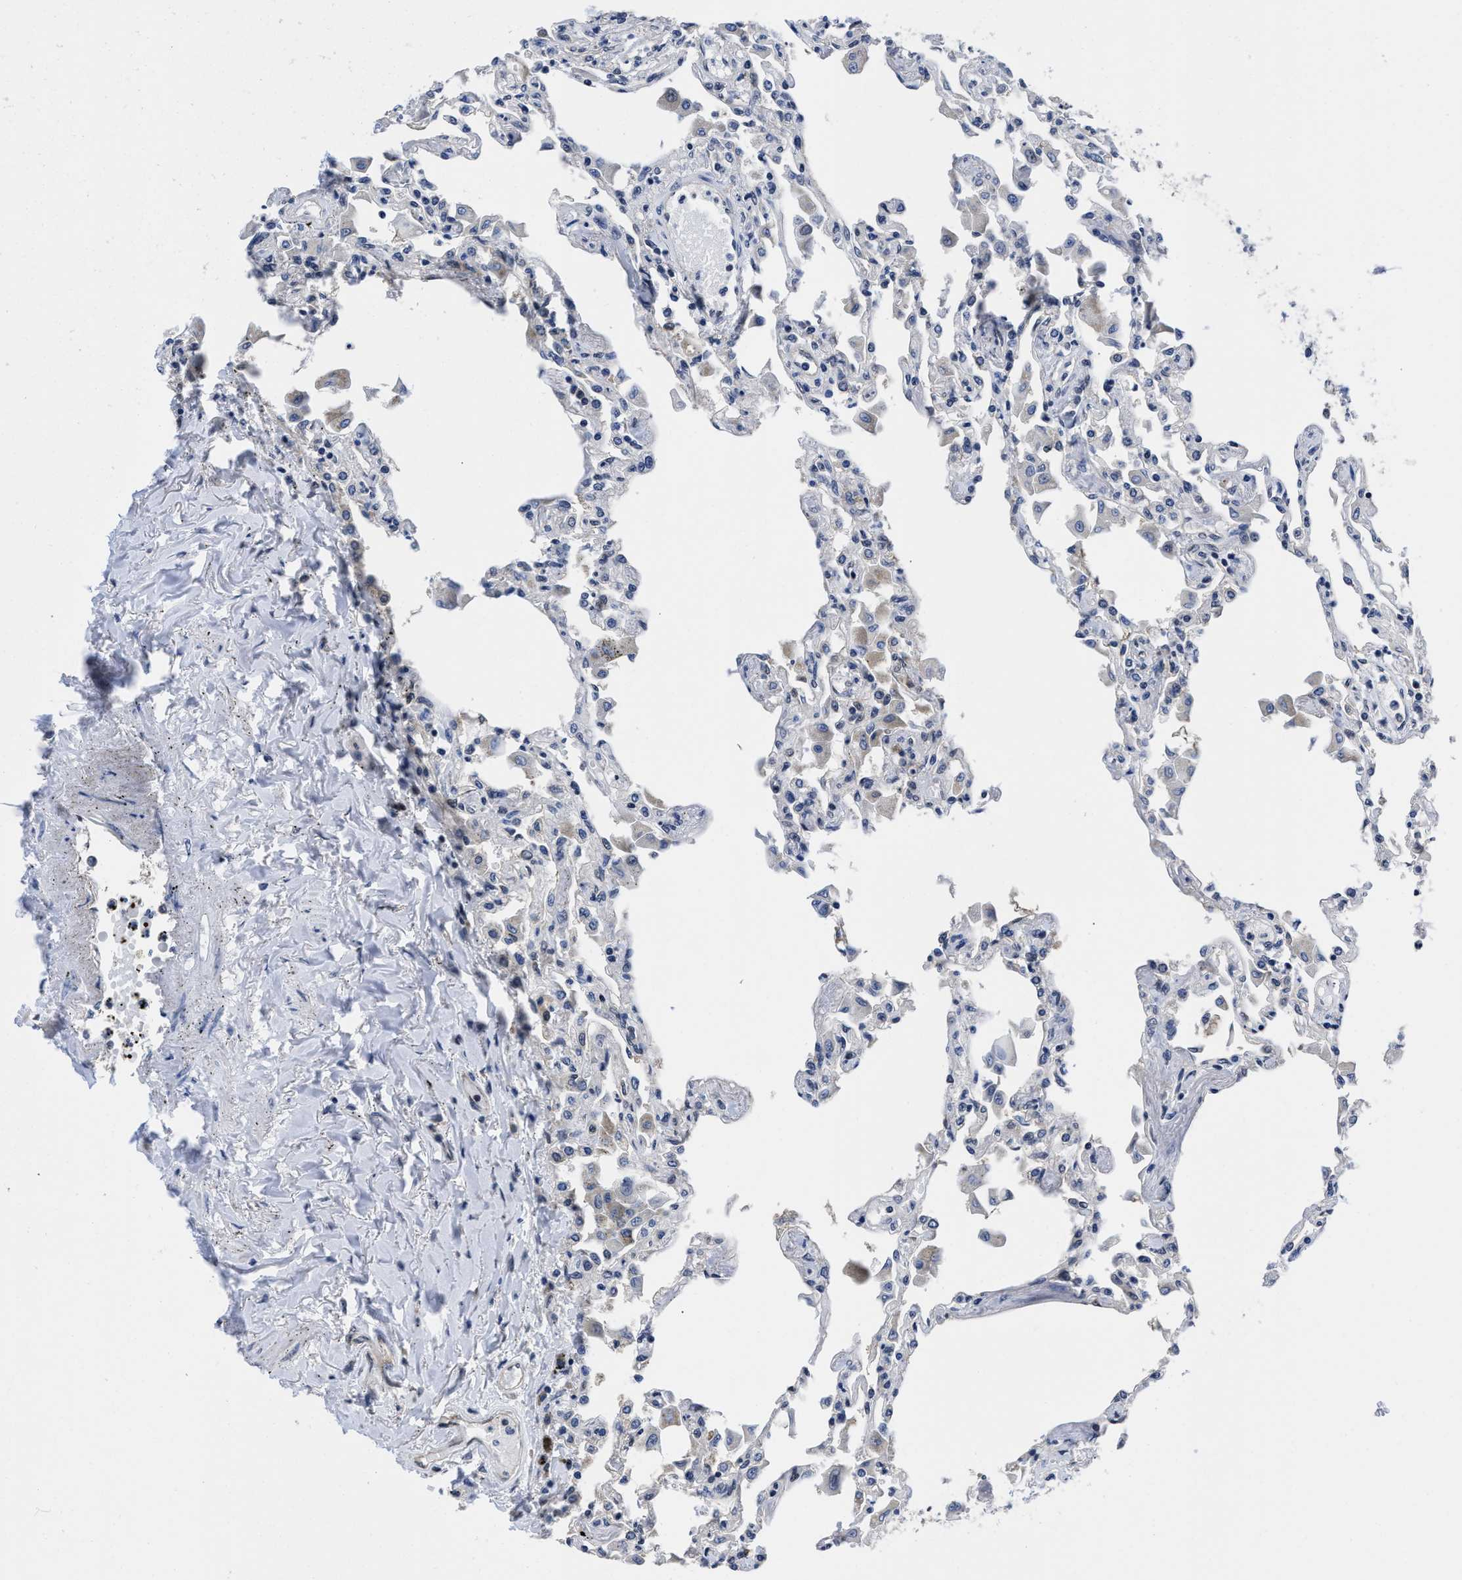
{"staining": {"intensity": "moderate", "quantity": "<25%", "location": "cytoplasmic/membranous"}, "tissue": "lung", "cell_type": "Alveolar cells", "image_type": "normal", "snomed": [{"axis": "morphology", "description": "Normal tissue, NOS"}, {"axis": "topography", "description": "Bronchus"}, {"axis": "topography", "description": "Lung"}], "caption": "IHC image of unremarkable lung: human lung stained using immunohistochemistry reveals low levels of moderate protein expression localized specifically in the cytoplasmic/membranous of alveolar cells, appearing as a cytoplasmic/membranous brown color.", "gene": "MCOLN2", "patient": {"sex": "female", "age": 49}}